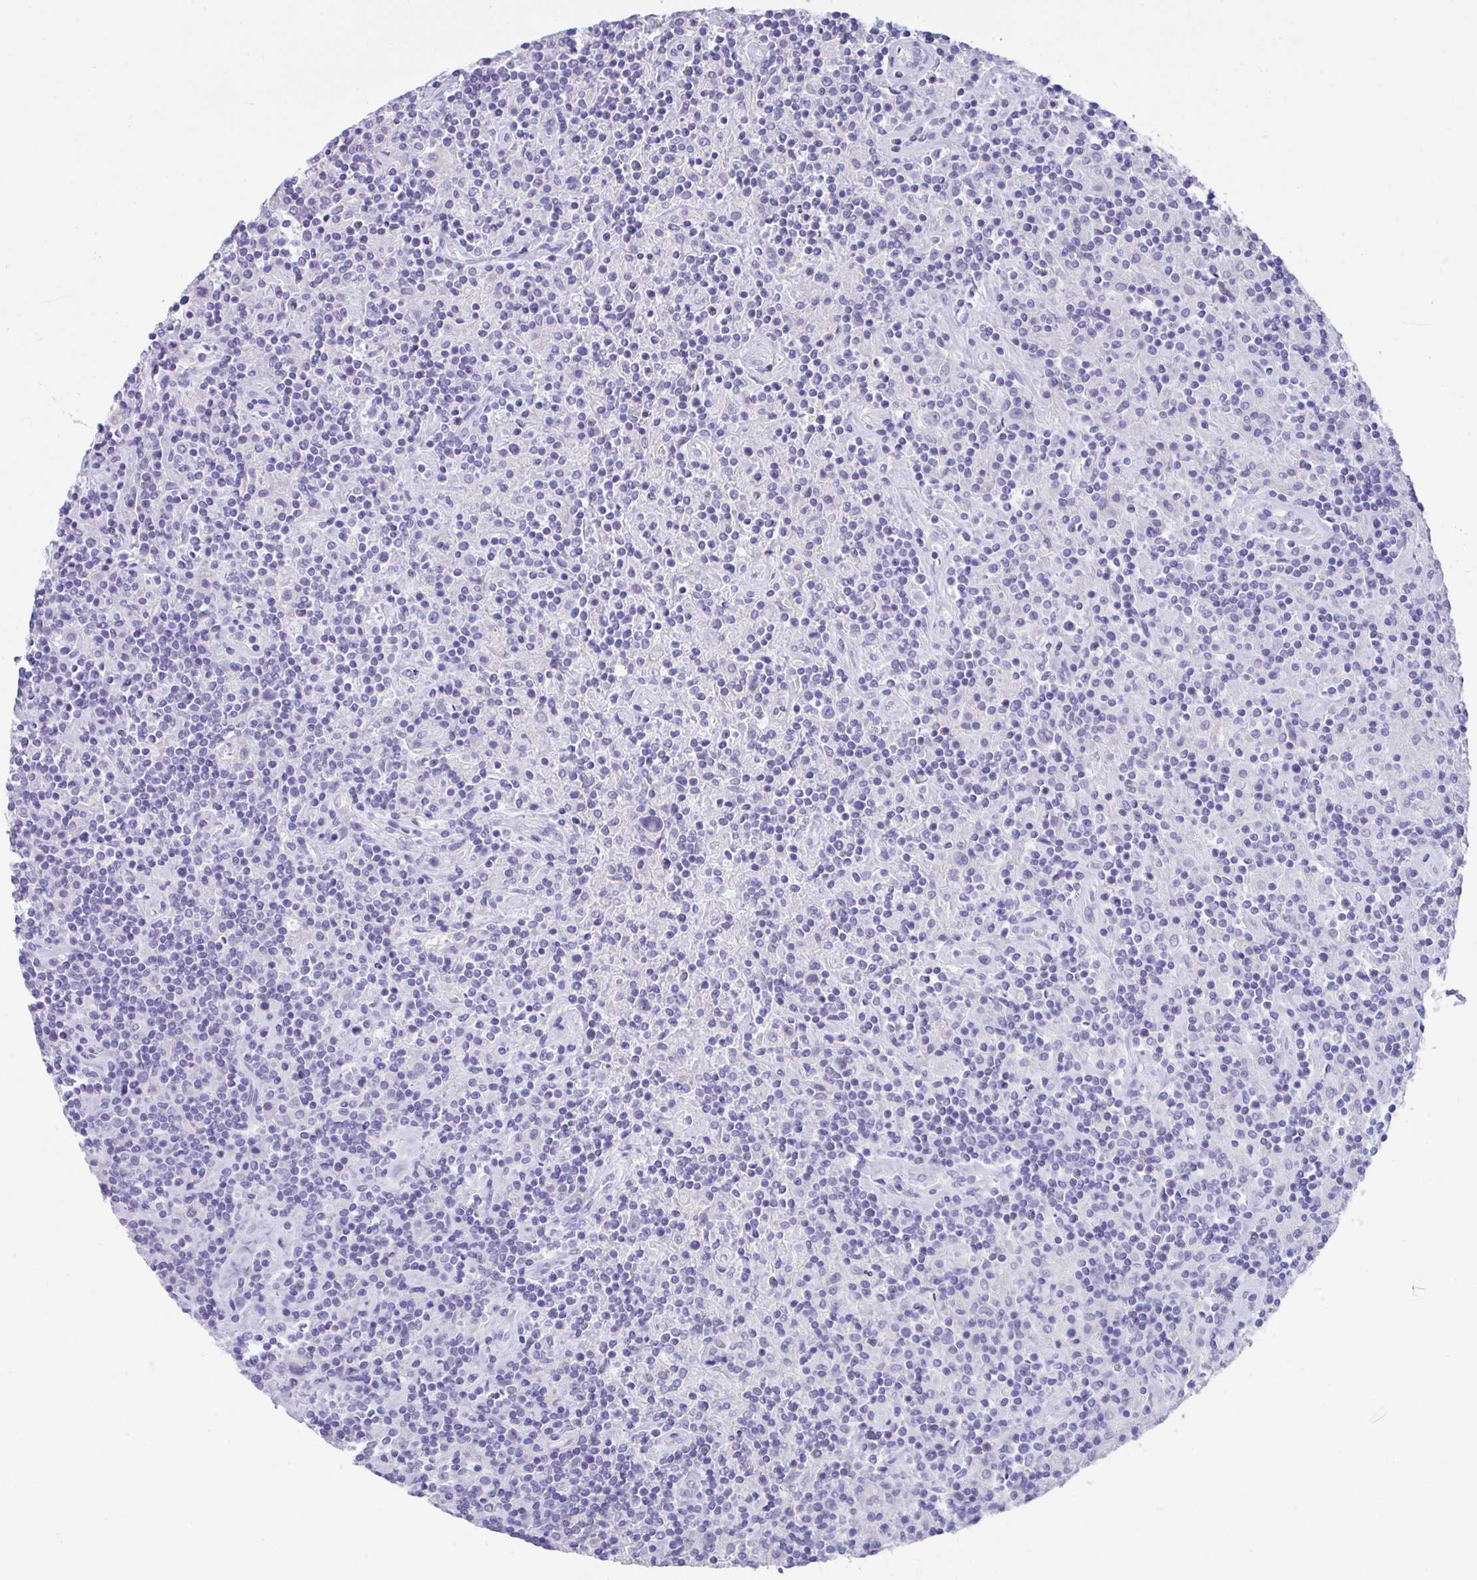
{"staining": {"intensity": "negative", "quantity": "none", "location": "none"}, "tissue": "lymphoma", "cell_type": "Tumor cells", "image_type": "cancer", "snomed": [{"axis": "morphology", "description": "Hodgkin's disease, NOS"}, {"axis": "topography", "description": "Lymph node"}], "caption": "There is no significant expression in tumor cells of lymphoma.", "gene": "HACD4", "patient": {"sex": "male", "age": 70}}